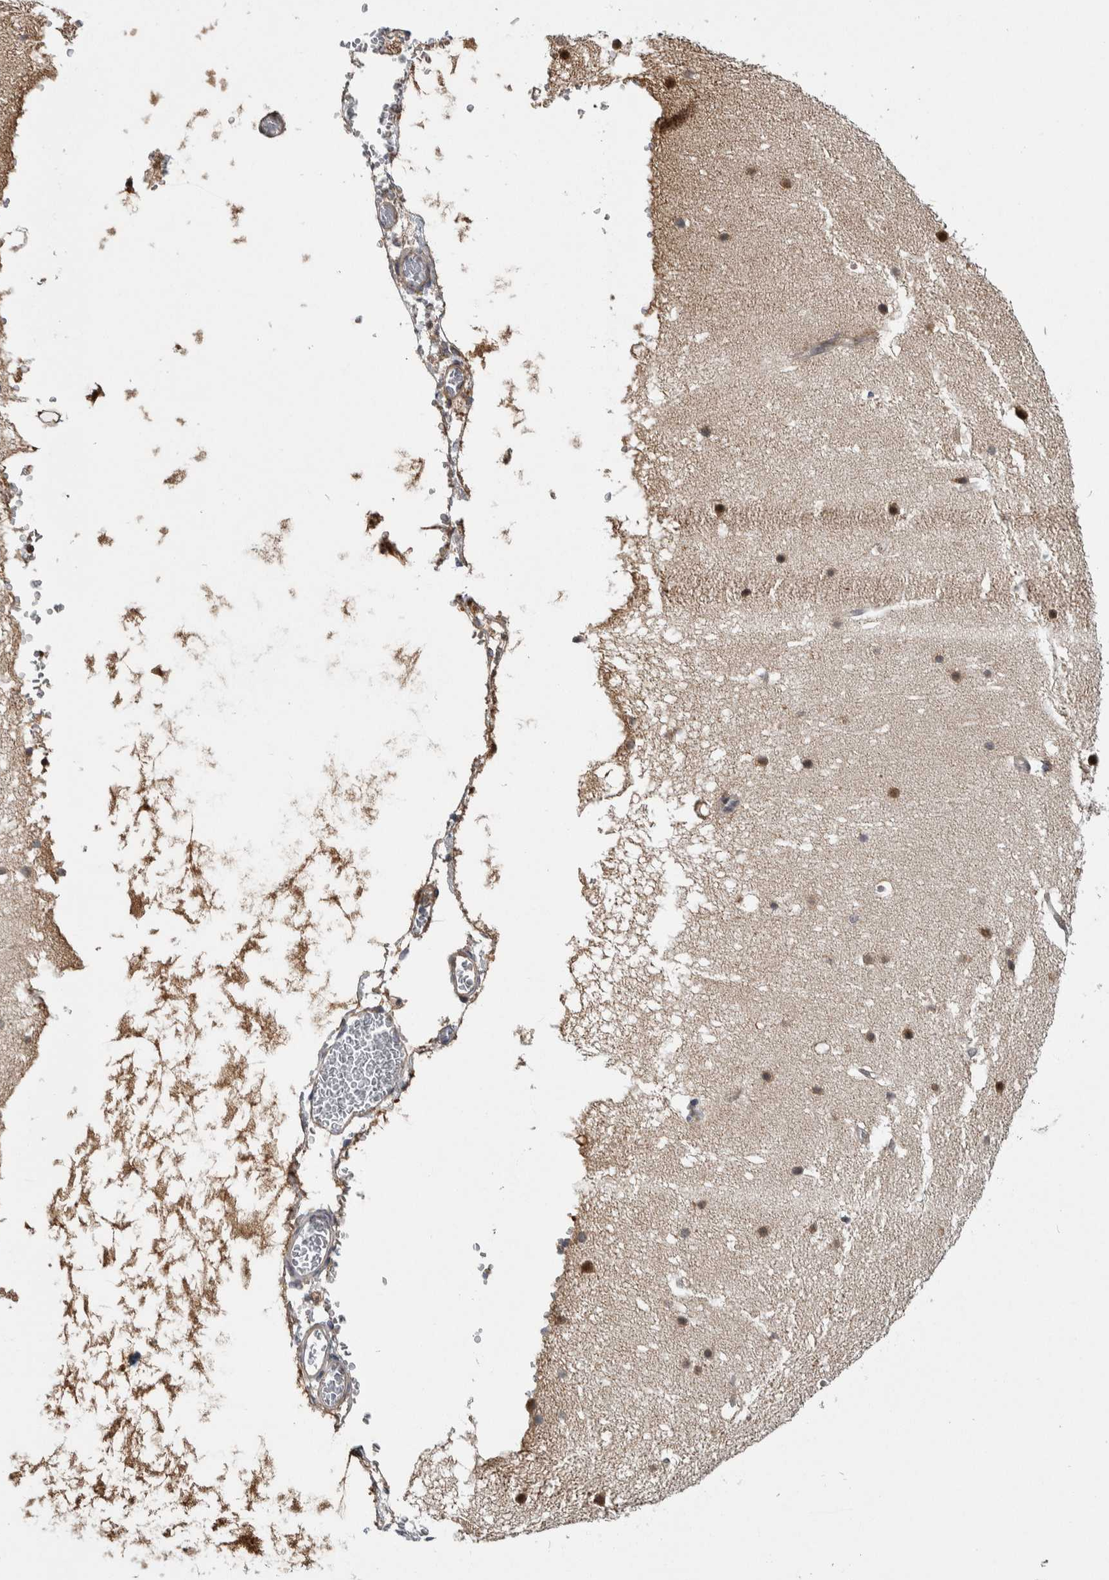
{"staining": {"intensity": "weak", "quantity": "<25%", "location": "cytoplasmic/membranous"}, "tissue": "cerebellum", "cell_type": "Cells in granular layer", "image_type": "normal", "snomed": [{"axis": "morphology", "description": "Normal tissue, NOS"}, {"axis": "topography", "description": "Cerebellum"}], "caption": "Immunohistochemistry (IHC) of benign human cerebellum demonstrates no staining in cells in granular layer. The staining was performed using DAB (3,3'-diaminobenzidine) to visualize the protein expression in brown, while the nuclei were stained in blue with hematoxylin (Magnification: 20x).", "gene": "PTPA", "patient": {"sex": "male", "age": 57}}